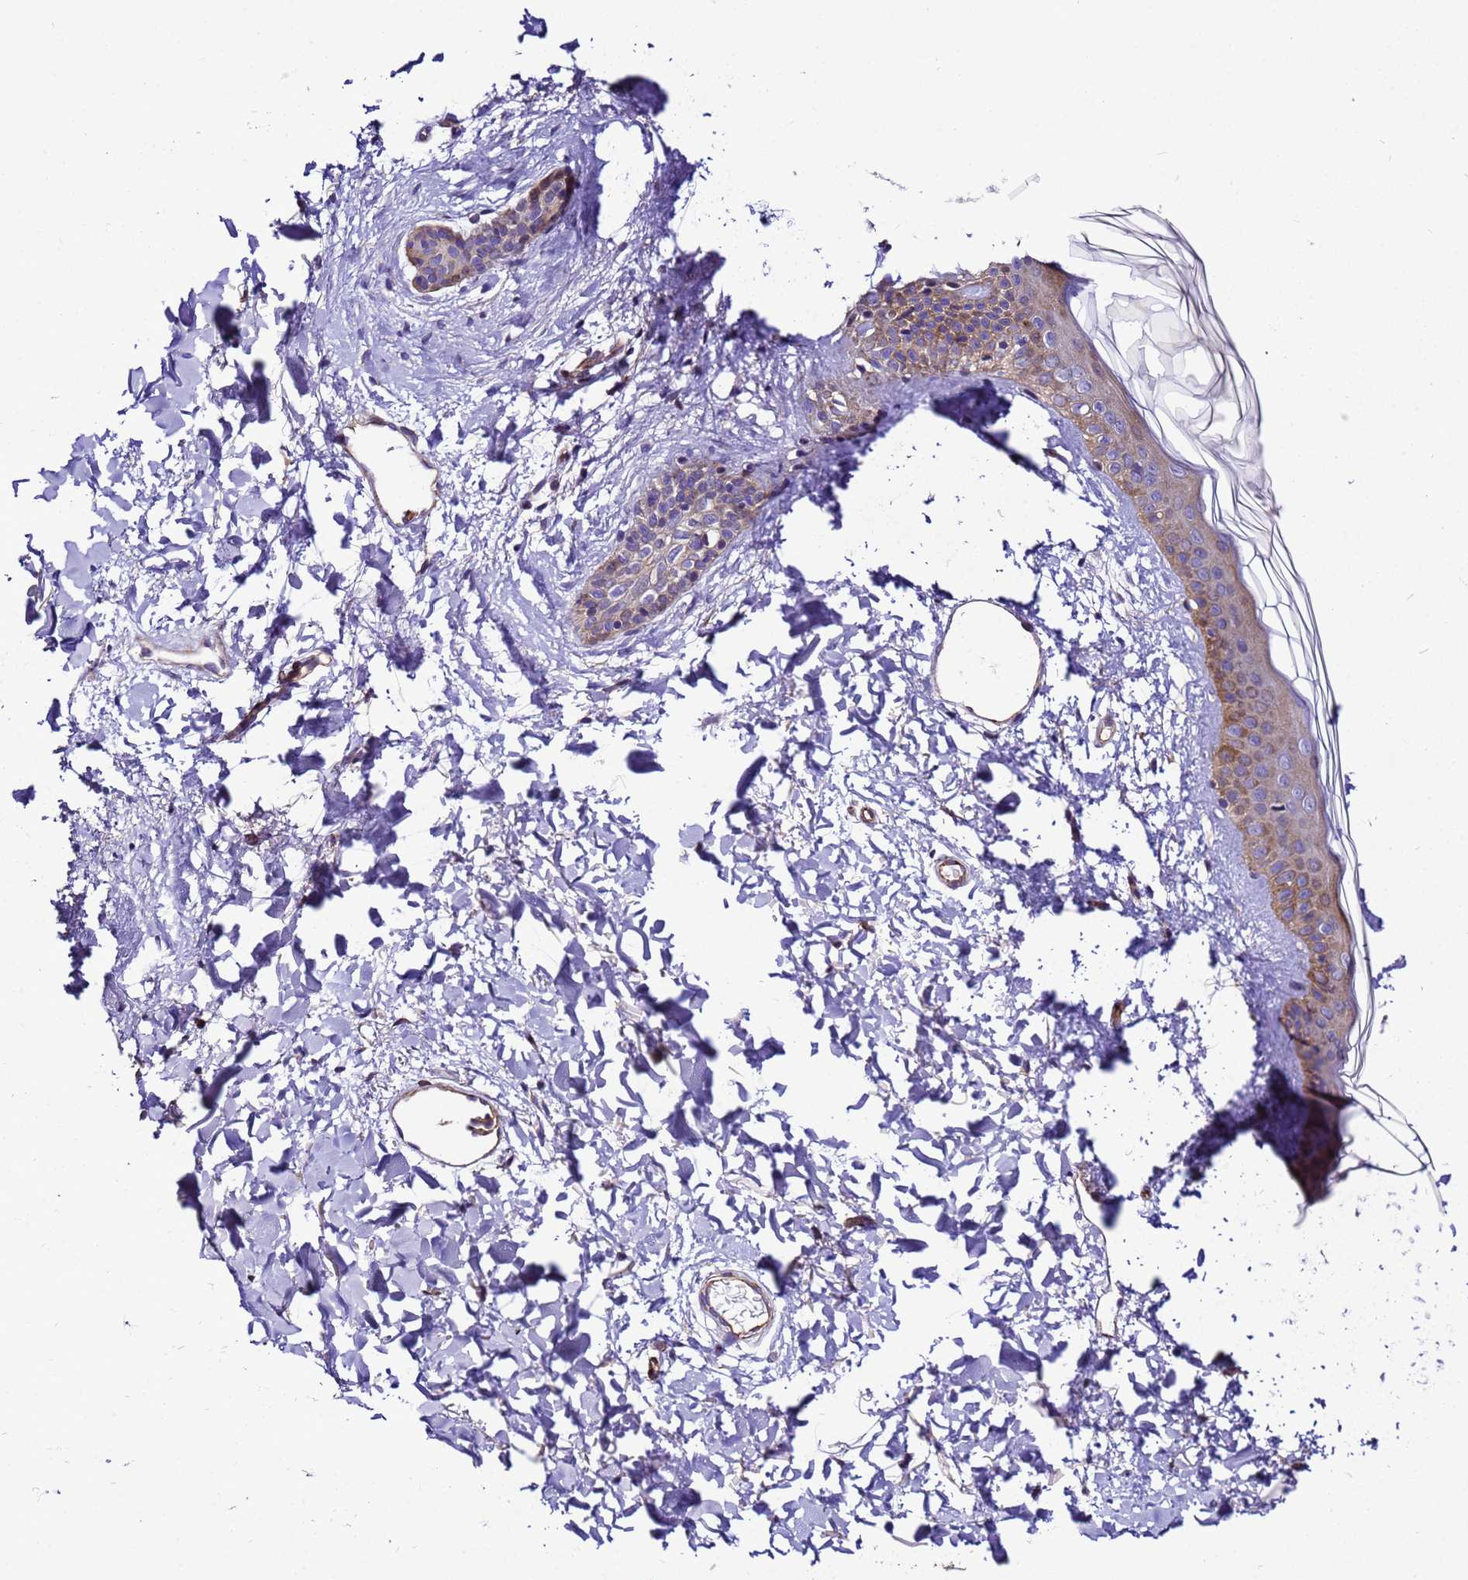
{"staining": {"intensity": "moderate", "quantity": ">75%", "location": "cytoplasmic/membranous"}, "tissue": "skin", "cell_type": "Fibroblasts", "image_type": "normal", "snomed": [{"axis": "morphology", "description": "Normal tissue, NOS"}, {"axis": "topography", "description": "Skin"}], "caption": "Fibroblasts reveal medium levels of moderate cytoplasmic/membranous expression in about >75% of cells in unremarkable human skin. (DAB IHC, brown staining for protein, blue staining for nuclei).", "gene": "ZNF417", "patient": {"sex": "female", "age": 58}}